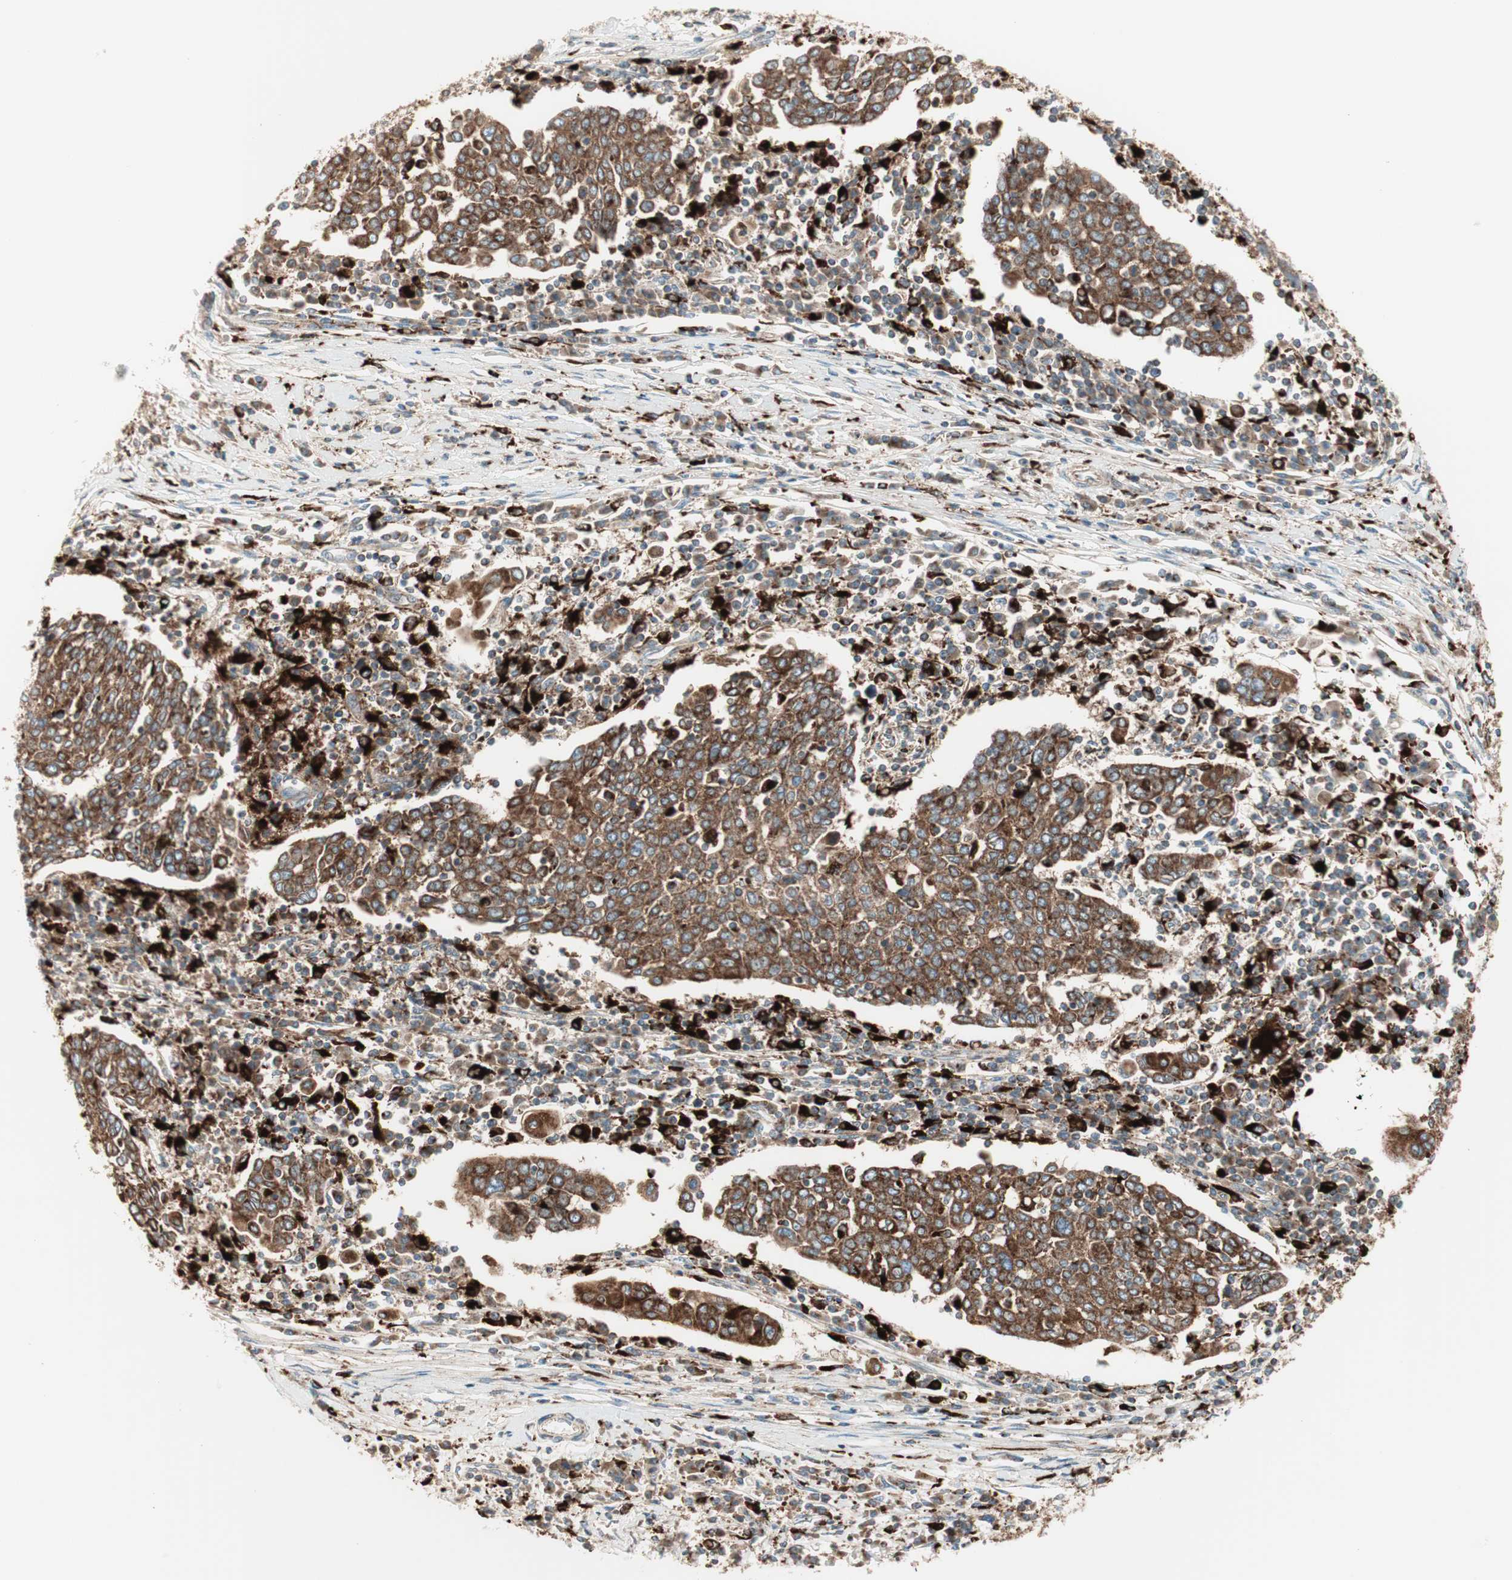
{"staining": {"intensity": "moderate", "quantity": "25%-75%", "location": "cytoplasmic/membranous"}, "tissue": "cervical cancer", "cell_type": "Tumor cells", "image_type": "cancer", "snomed": [{"axis": "morphology", "description": "Squamous cell carcinoma, NOS"}, {"axis": "topography", "description": "Cervix"}], "caption": "Immunohistochemical staining of cervical cancer shows medium levels of moderate cytoplasmic/membranous positivity in about 25%-75% of tumor cells.", "gene": "ATP6V1G1", "patient": {"sex": "female", "age": 40}}